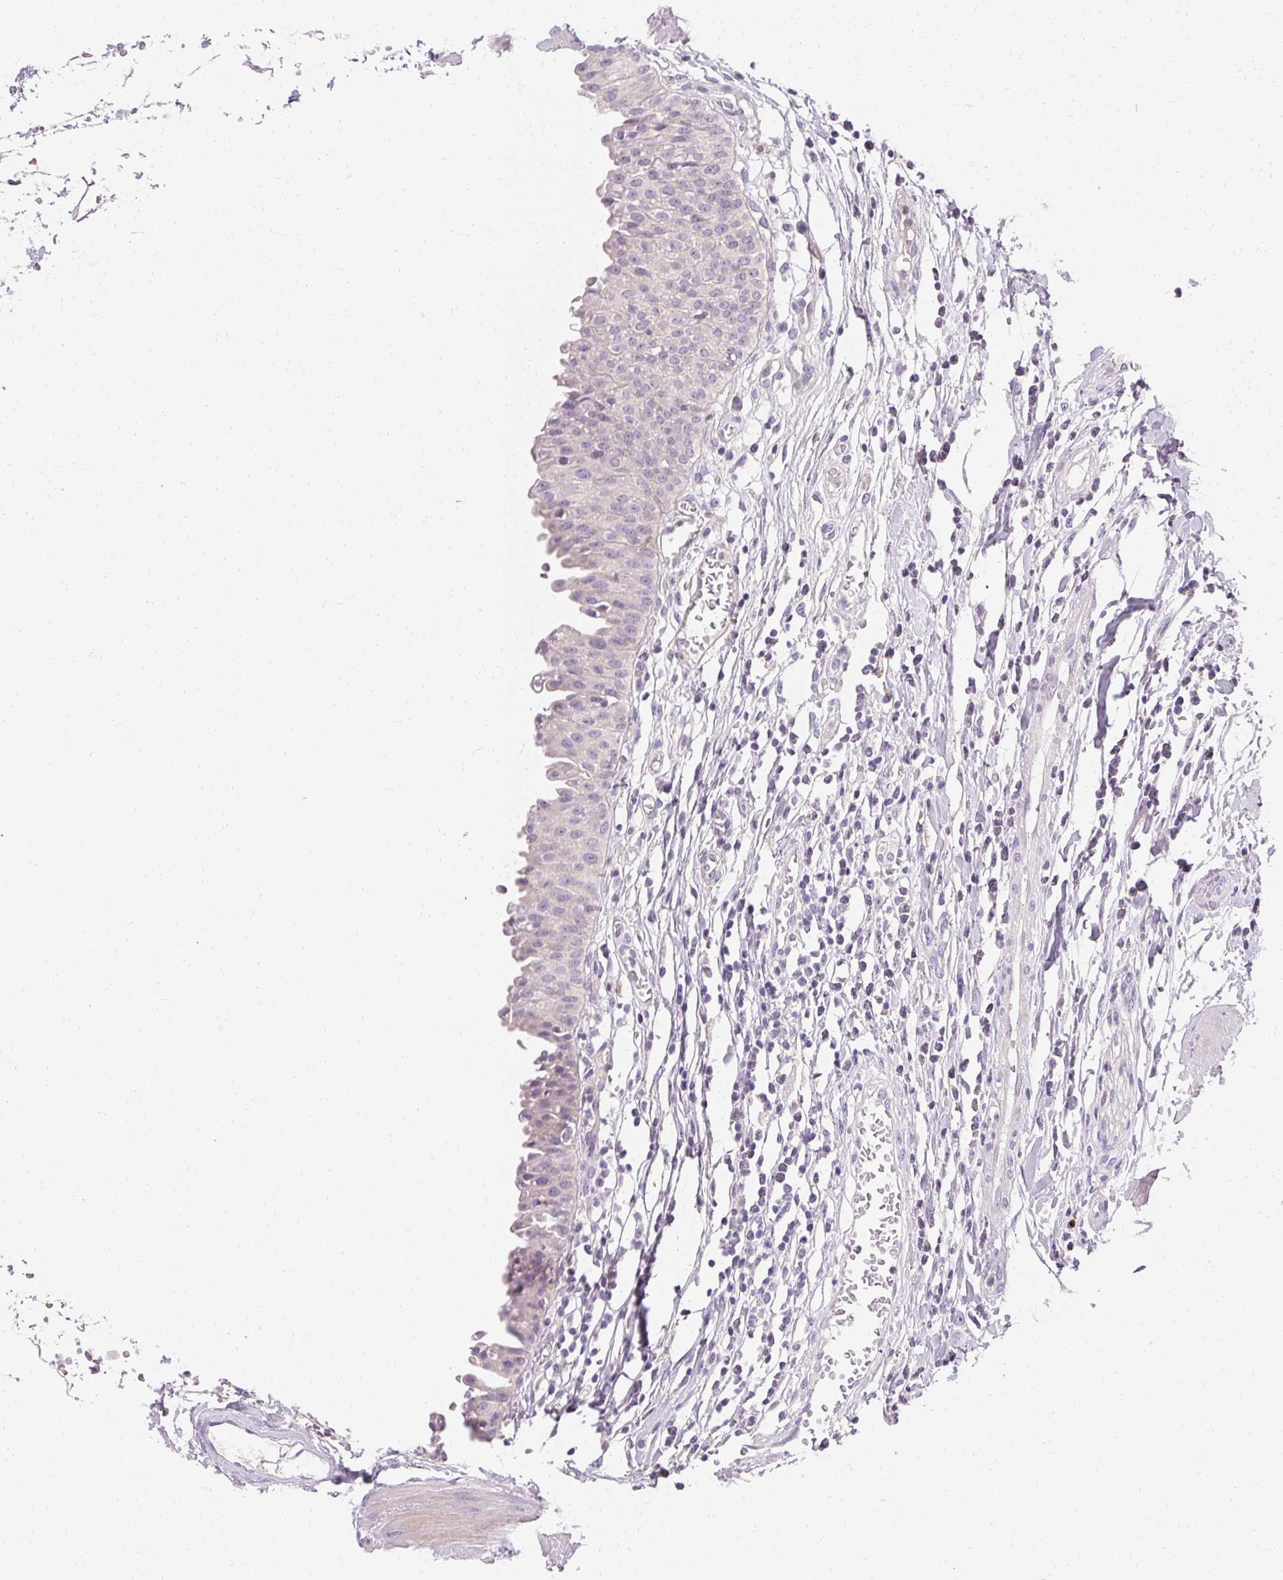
{"staining": {"intensity": "negative", "quantity": "none", "location": "none"}, "tissue": "urinary bladder", "cell_type": "Urothelial cells", "image_type": "normal", "snomed": [{"axis": "morphology", "description": "Normal tissue, NOS"}, {"axis": "topography", "description": "Urinary bladder"}], "caption": "IHC image of unremarkable urinary bladder: human urinary bladder stained with DAB displays no significant protein expression in urothelial cells.", "gene": "TRIP13", "patient": {"sex": "male", "age": 64}}